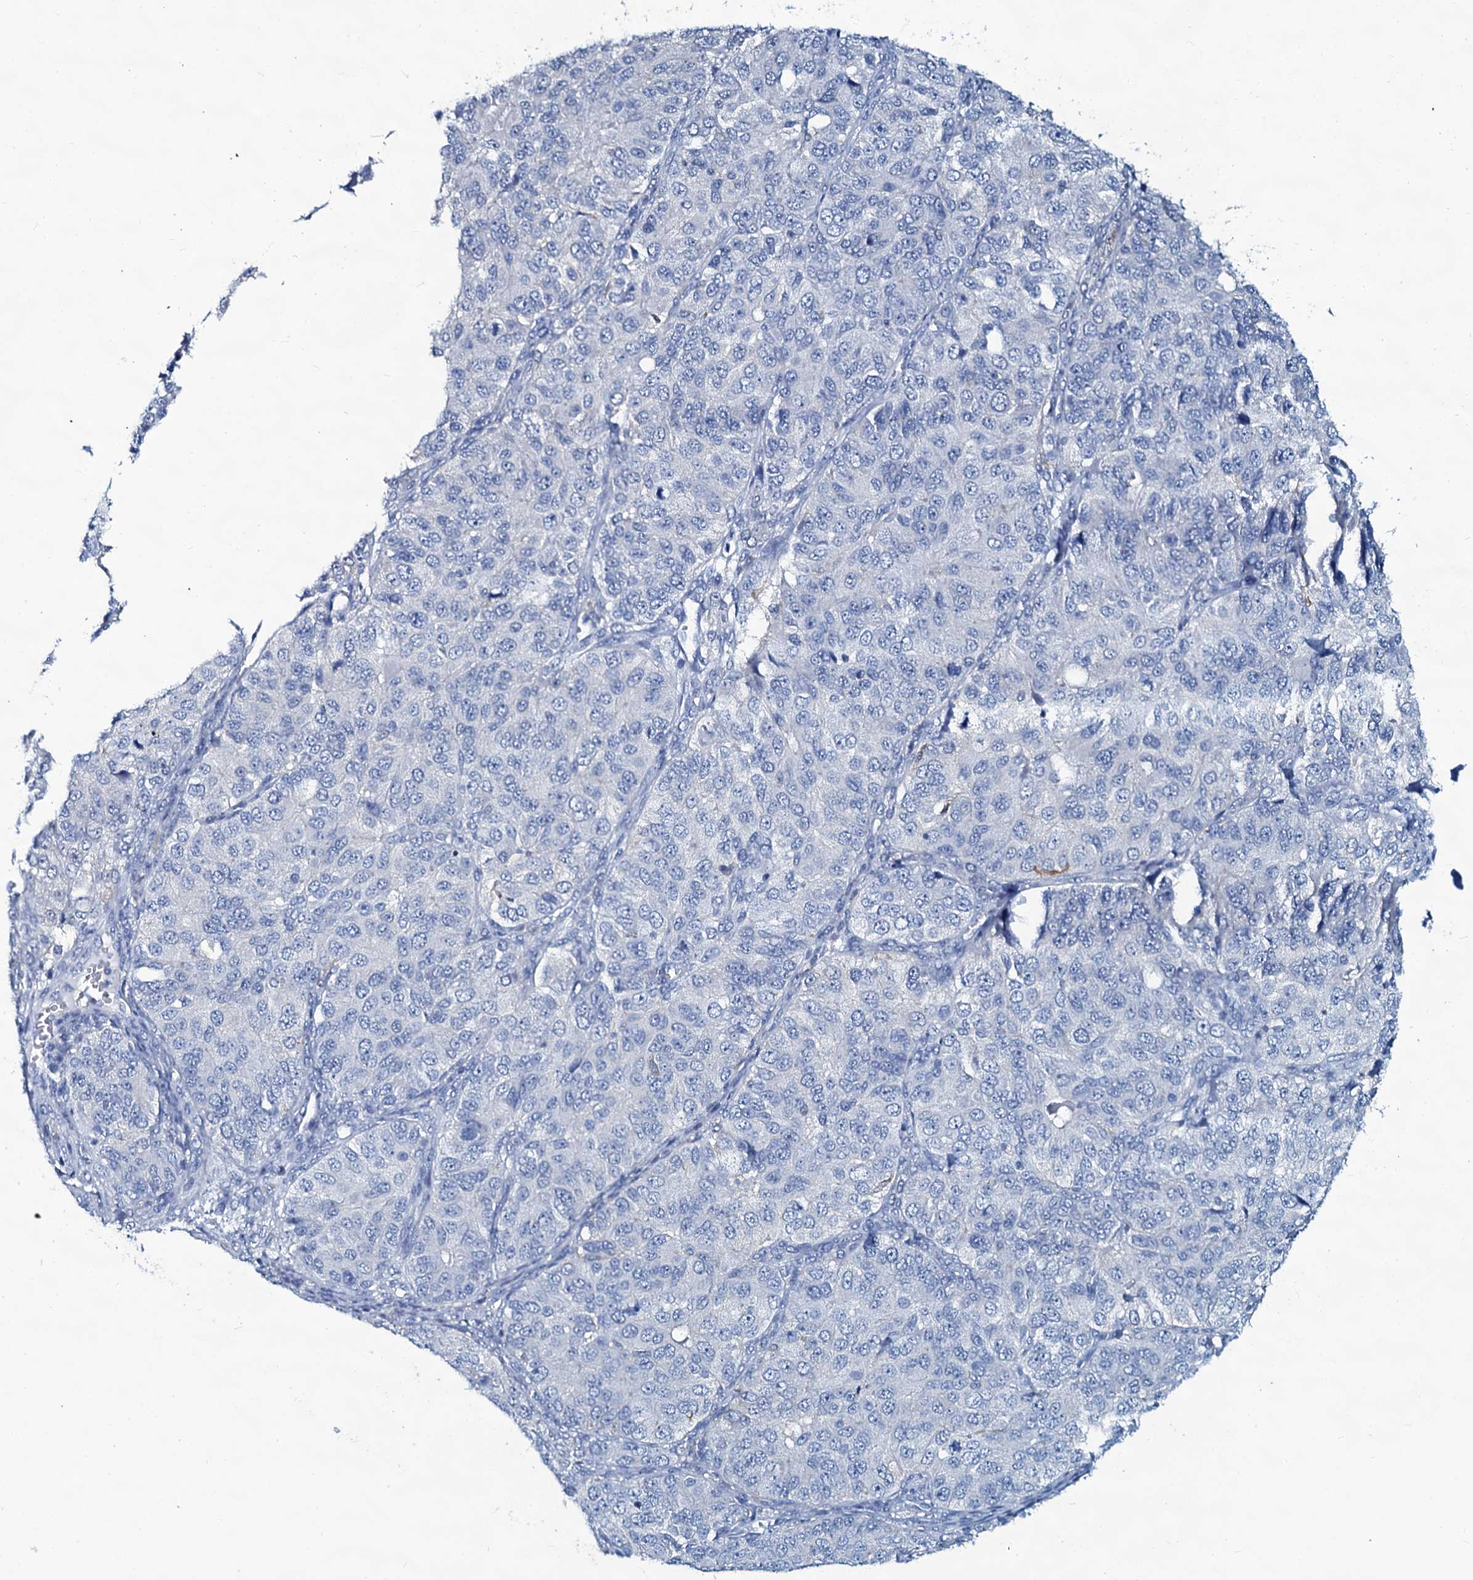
{"staining": {"intensity": "negative", "quantity": "none", "location": "none"}, "tissue": "ovarian cancer", "cell_type": "Tumor cells", "image_type": "cancer", "snomed": [{"axis": "morphology", "description": "Carcinoma, endometroid"}, {"axis": "topography", "description": "Ovary"}], "caption": "Immunohistochemical staining of human ovarian cancer demonstrates no significant staining in tumor cells.", "gene": "SLC4A7", "patient": {"sex": "female", "age": 51}}